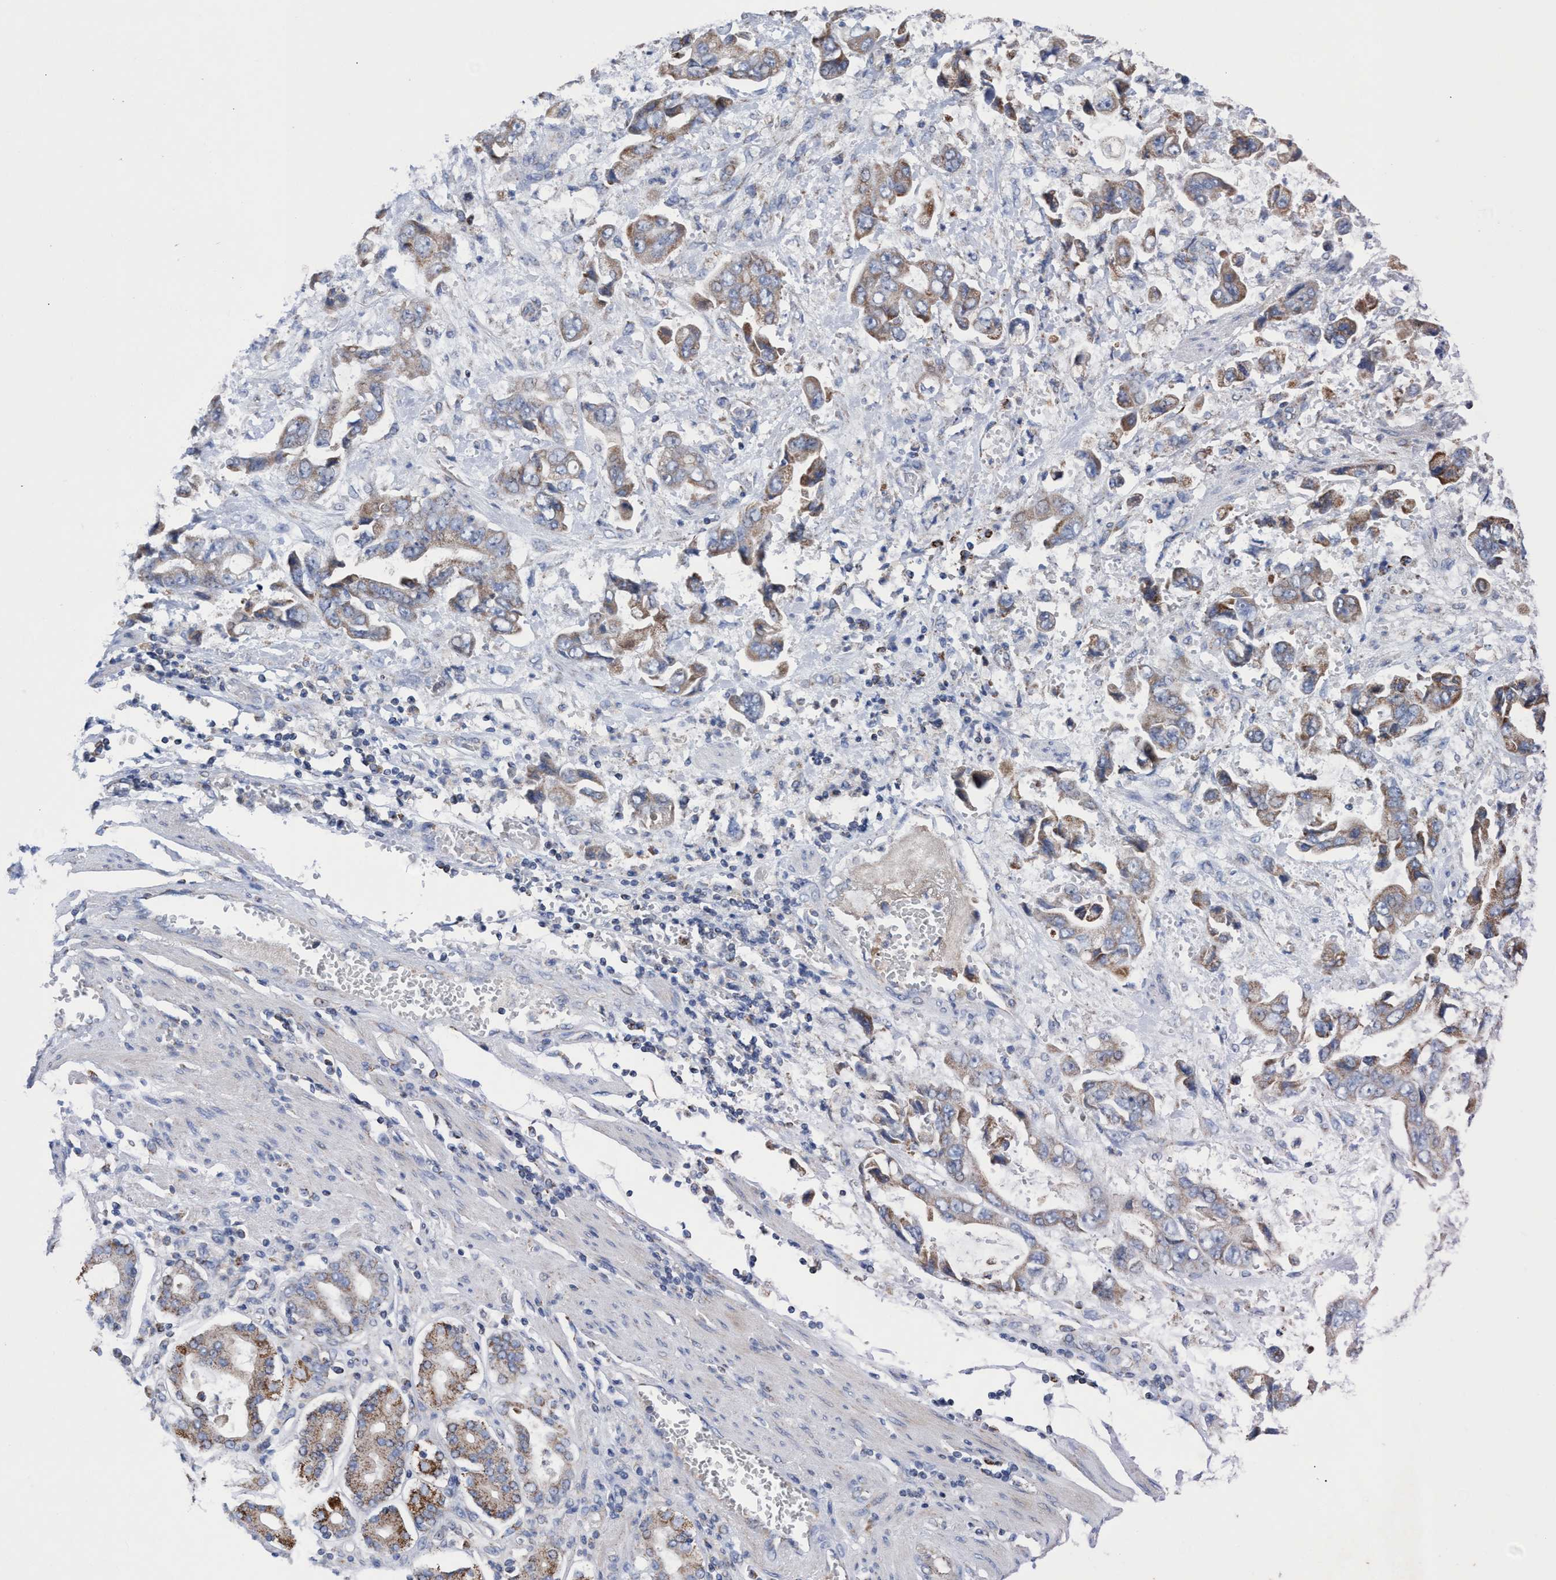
{"staining": {"intensity": "weak", "quantity": "25%-75%", "location": "cytoplasmic/membranous"}, "tissue": "stomach cancer", "cell_type": "Tumor cells", "image_type": "cancer", "snomed": [{"axis": "morphology", "description": "Normal tissue, NOS"}, {"axis": "morphology", "description": "Adenocarcinoma, NOS"}, {"axis": "topography", "description": "Stomach"}], "caption": "Weak cytoplasmic/membranous protein positivity is seen in approximately 25%-75% of tumor cells in stomach adenocarcinoma.", "gene": "ZNF750", "patient": {"sex": "male", "age": 62}}